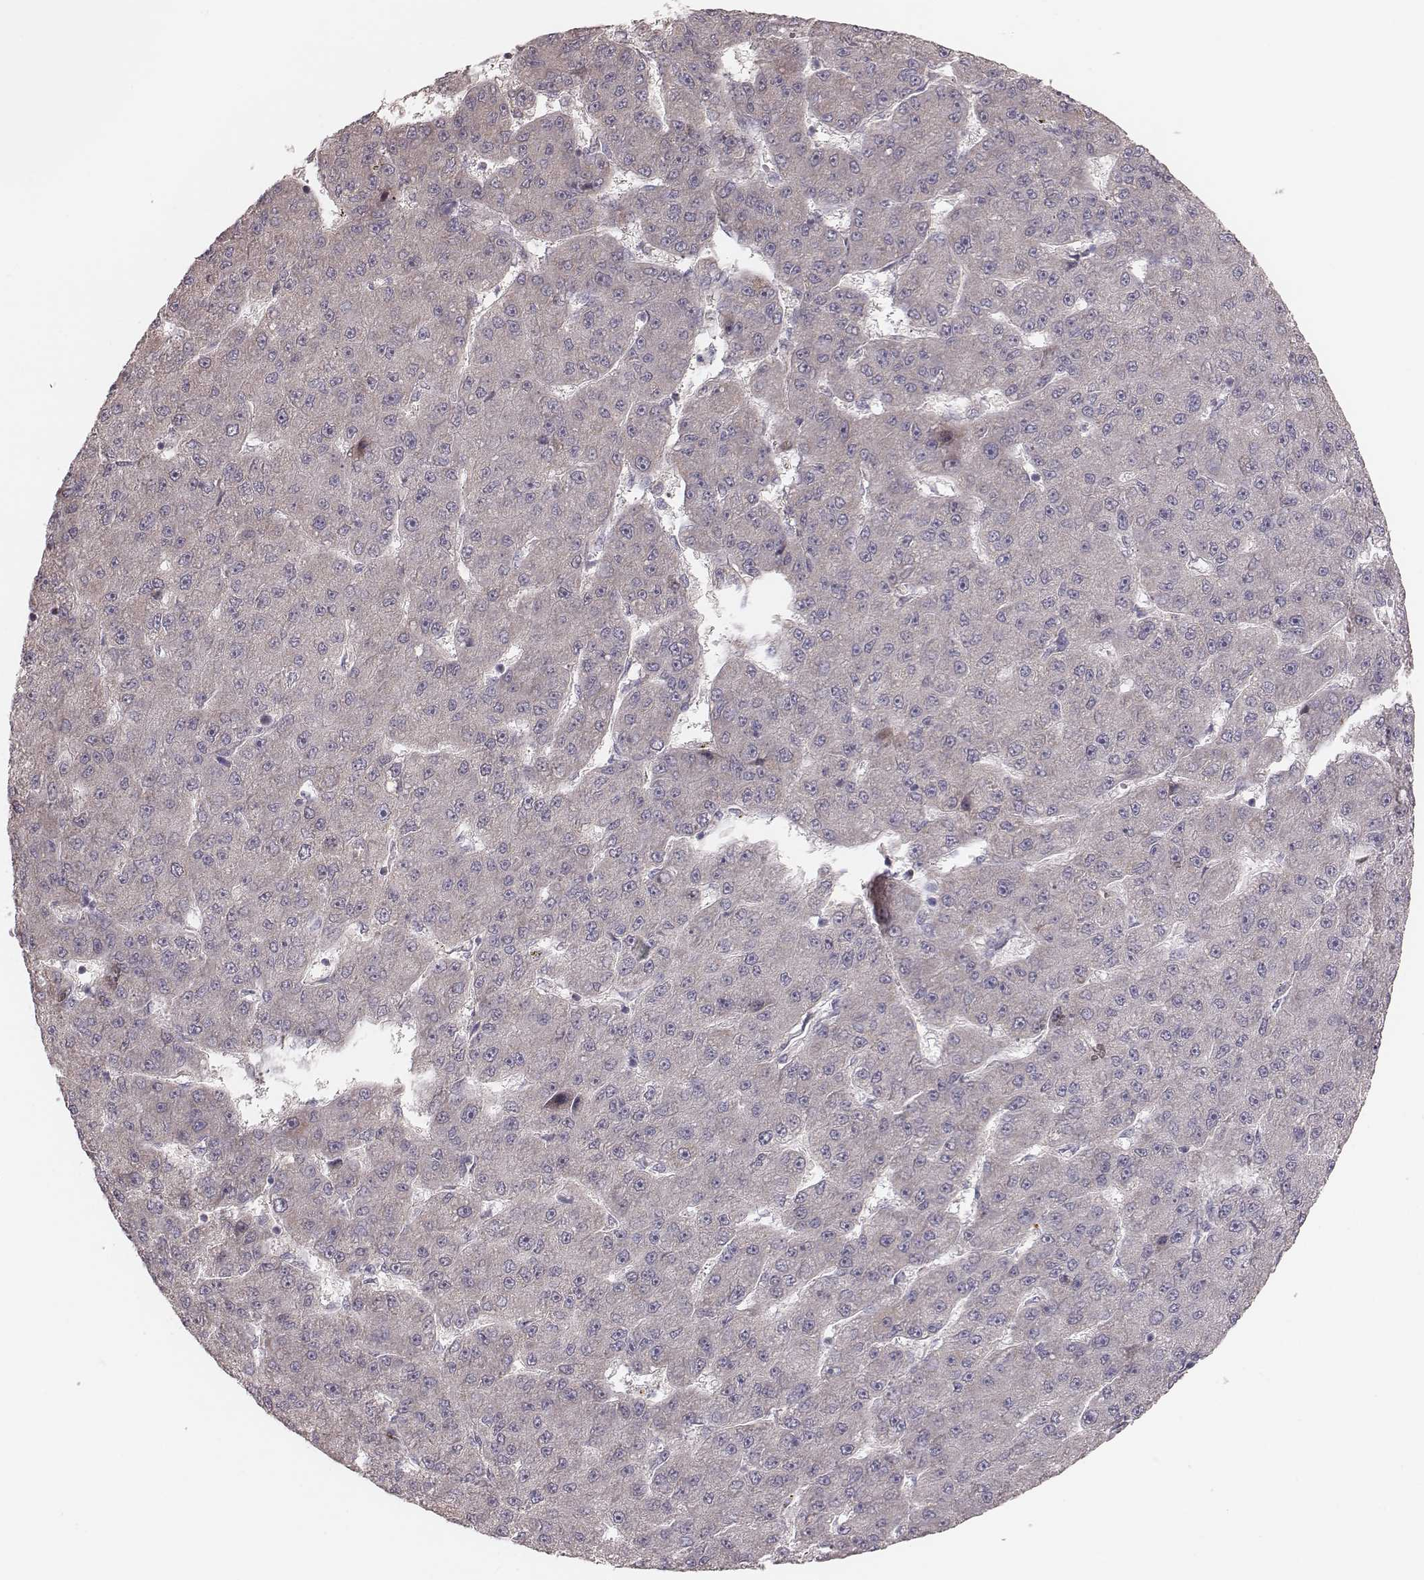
{"staining": {"intensity": "negative", "quantity": "none", "location": "none"}, "tissue": "liver cancer", "cell_type": "Tumor cells", "image_type": "cancer", "snomed": [{"axis": "morphology", "description": "Carcinoma, Hepatocellular, NOS"}, {"axis": "topography", "description": "Liver"}], "caption": "This histopathology image is of hepatocellular carcinoma (liver) stained with immunohistochemistry (IHC) to label a protein in brown with the nuclei are counter-stained blue. There is no expression in tumor cells. (DAB immunohistochemistry (IHC) with hematoxylin counter stain).", "gene": "MRPS27", "patient": {"sex": "male", "age": 67}}